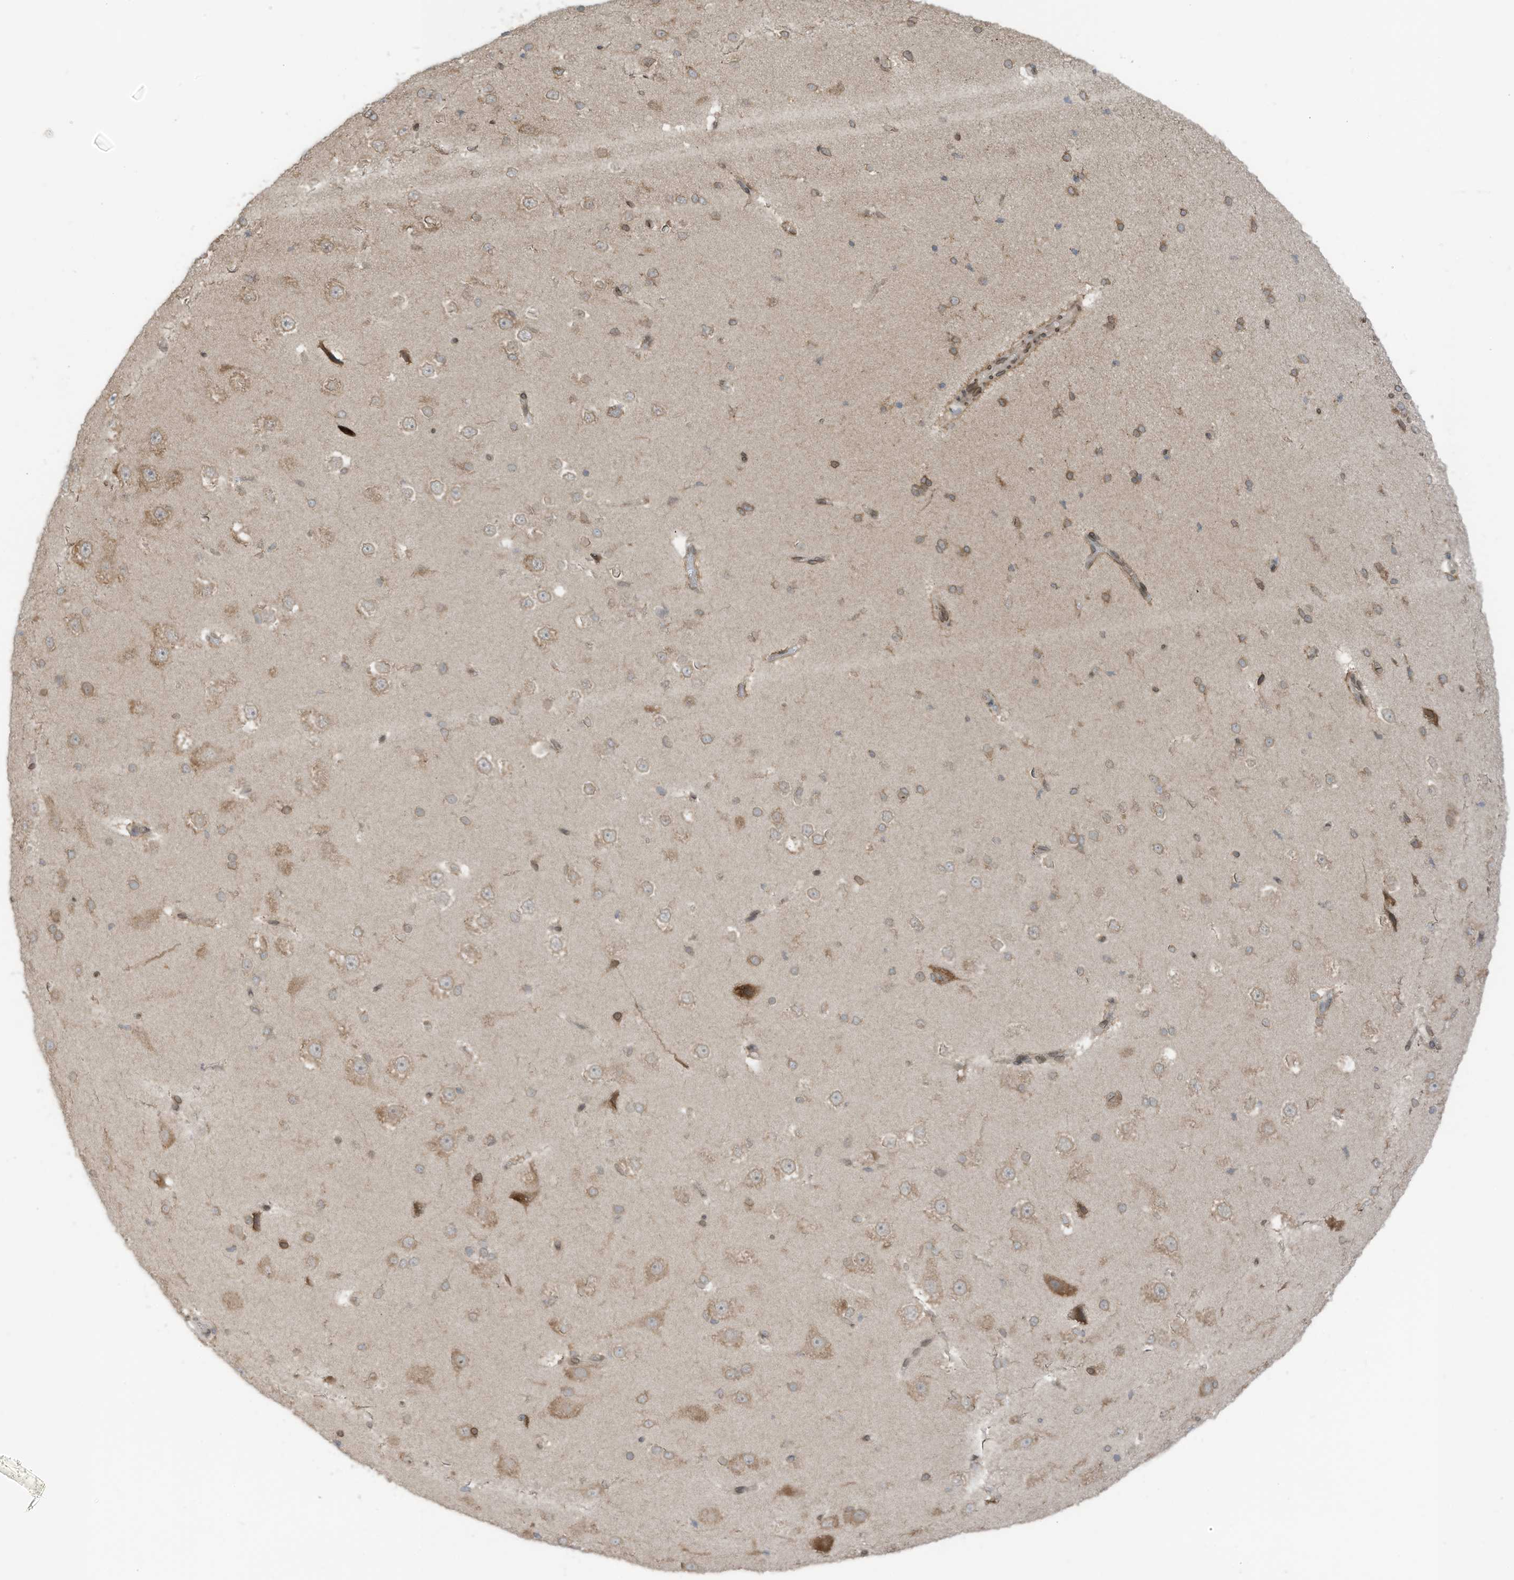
{"staining": {"intensity": "moderate", "quantity": ">75%", "location": "cytoplasmic/membranous,nuclear"}, "tissue": "cerebral cortex", "cell_type": "Endothelial cells", "image_type": "normal", "snomed": [{"axis": "morphology", "description": "Normal tissue, NOS"}, {"axis": "morphology", "description": "Developmental malformation"}, {"axis": "topography", "description": "Cerebral cortex"}], "caption": "High-magnification brightfield microscopy of unremarkable cerebral cortex stained with DAB (brown) and counterstained with hematoxylin (blue). endothelial cells exhibit moderate cytoplasmic/membranous,nuclear staining is identified in approximately>75% of cells.", "gene": "RABL3", "patient": {"sex": "female", "age": 30}}